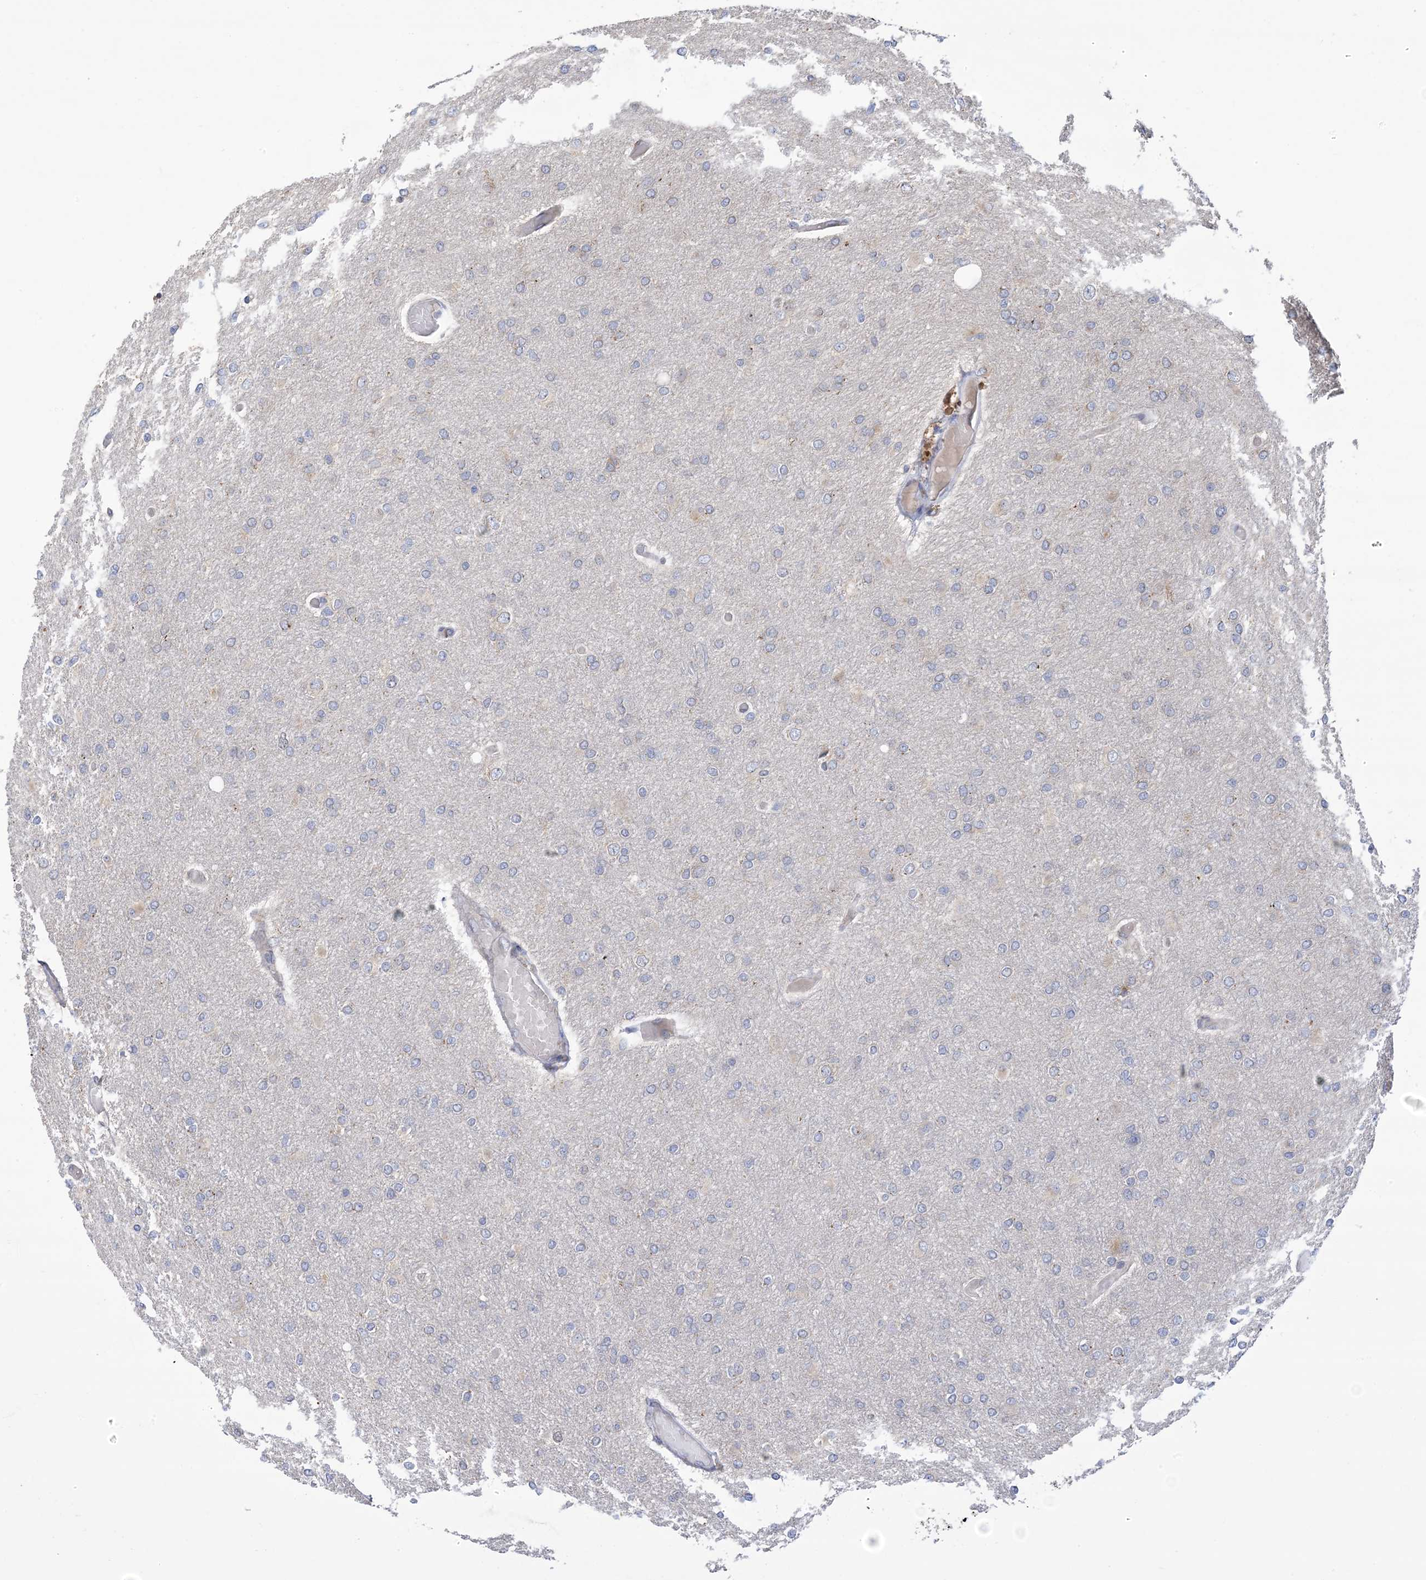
{"staining": {"intensity": "moderate", "quantity": "25%-75%", "location": "cytoplasmic/membranous"}, "tissue": "glioma", "cell_type": "Tumor cells", "image_type": "cancer", "snomed": [{"axis": "morphology", "description": "Glioma, malignant, High grade"}, {"axis": "topography", "description": "Cerebral cortex"}], "caption": "An IHC photomicrograph of tumor tissue is shown. Protein staining in brown labels moderate cytoplasmic/membranous positivity in high-grade glioma (malignant) within tumor cells.", "gene": "CLEC16A", "patient": {"sex": "female", "age": 36}}